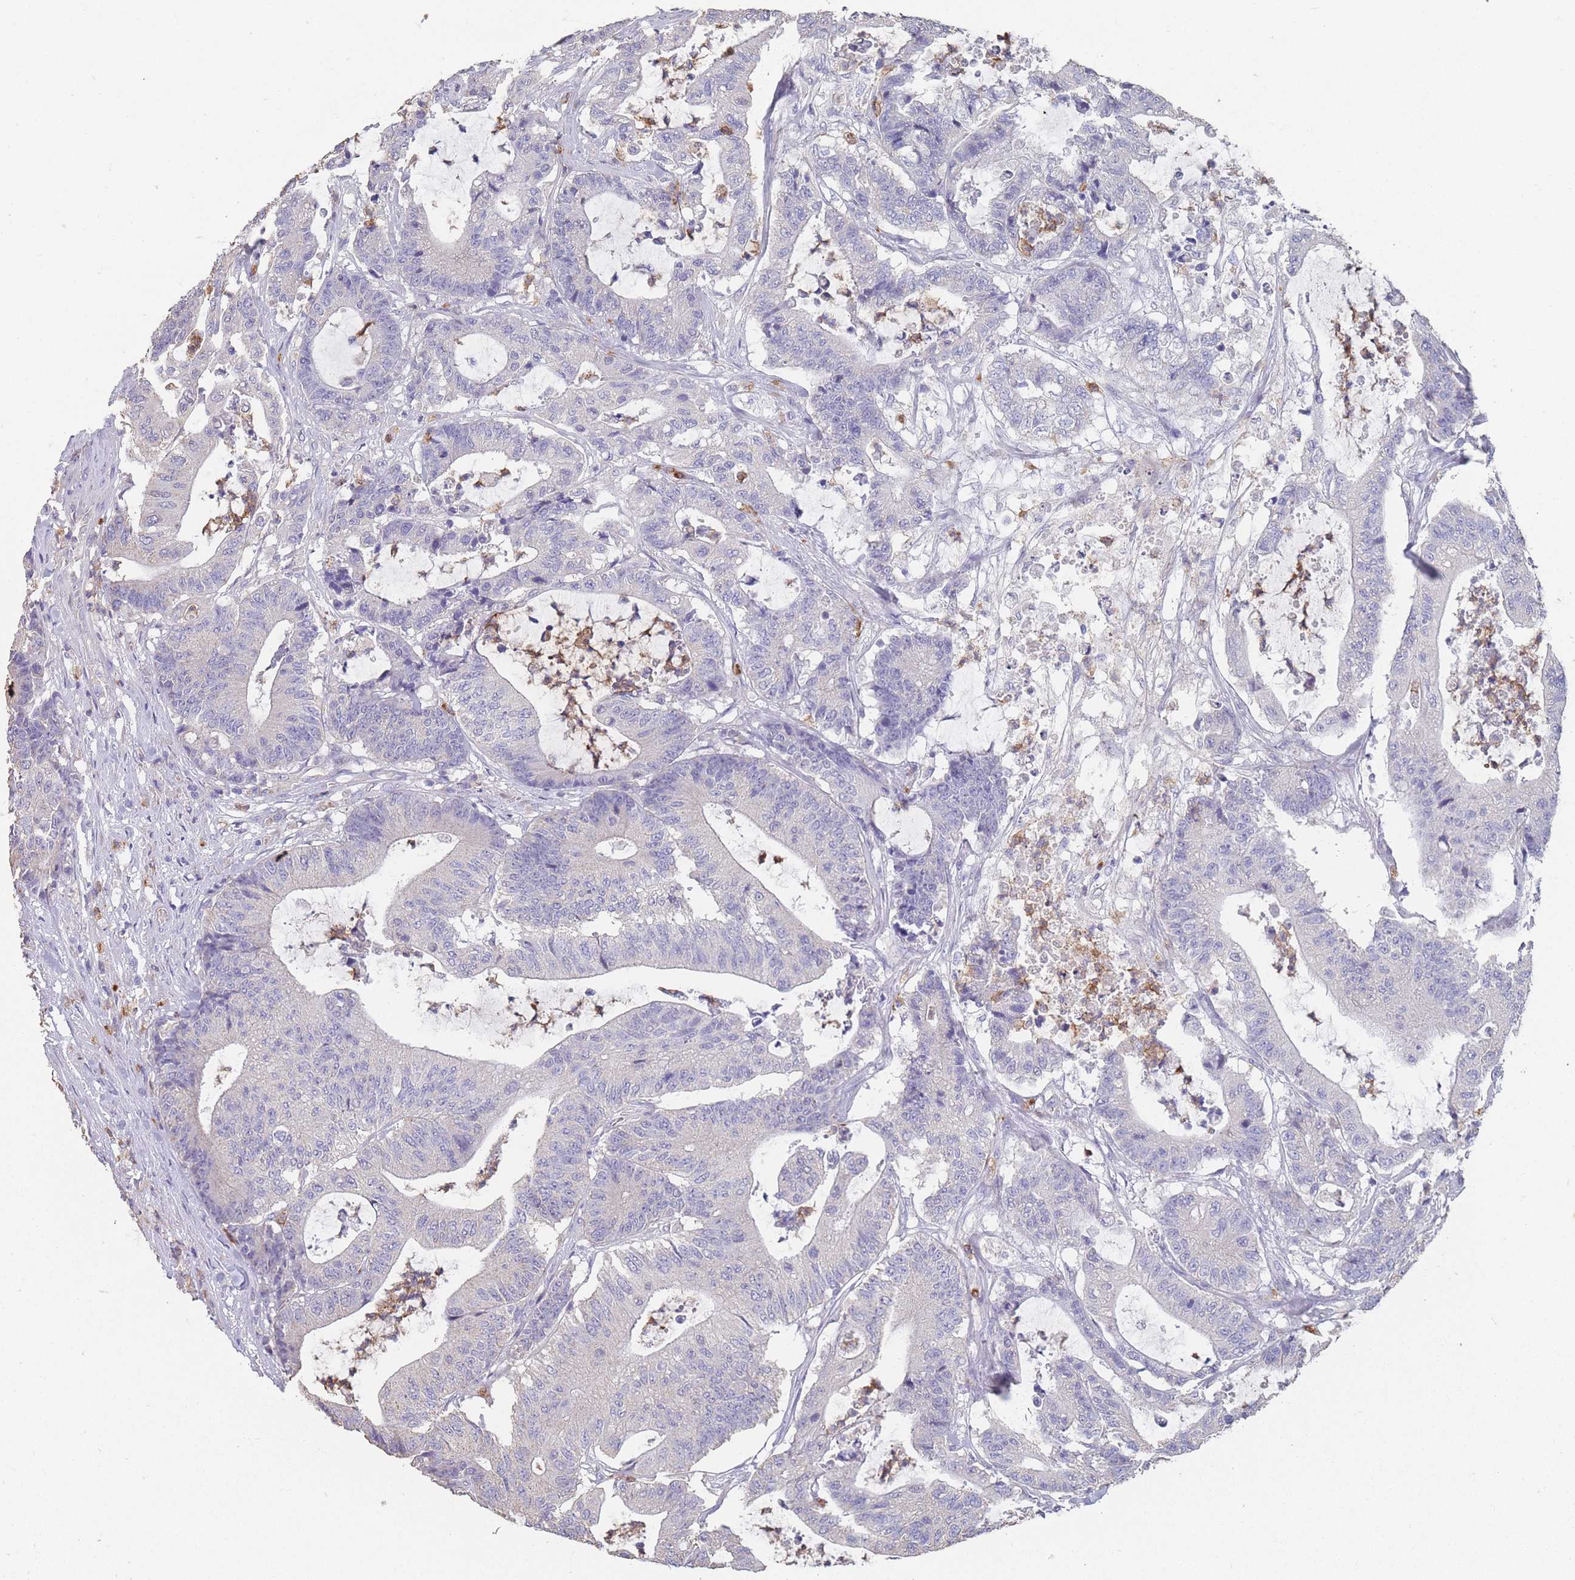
{"staining": {"intensity": "negative", "quantity": "none", "location": "none"}, "tissue": "colorectal cancer", "cell_type": "Tumor cells", "image_type": "cancer", "snomed": [{"axis": "morphology", "description": "Adenocarcinoma, NOS"}, {"axis": "topography", "description": "Colon"}], "caption": "Immunohistochemistry (IHC) histopathology image of neoplastic tissue: human adenocarcinoma (colorectal) stained with DAB exhibits no significant protein expression in tumor cells.", "gene": "CLEC12A", "patient": {"sex": "female", "age": 84}}